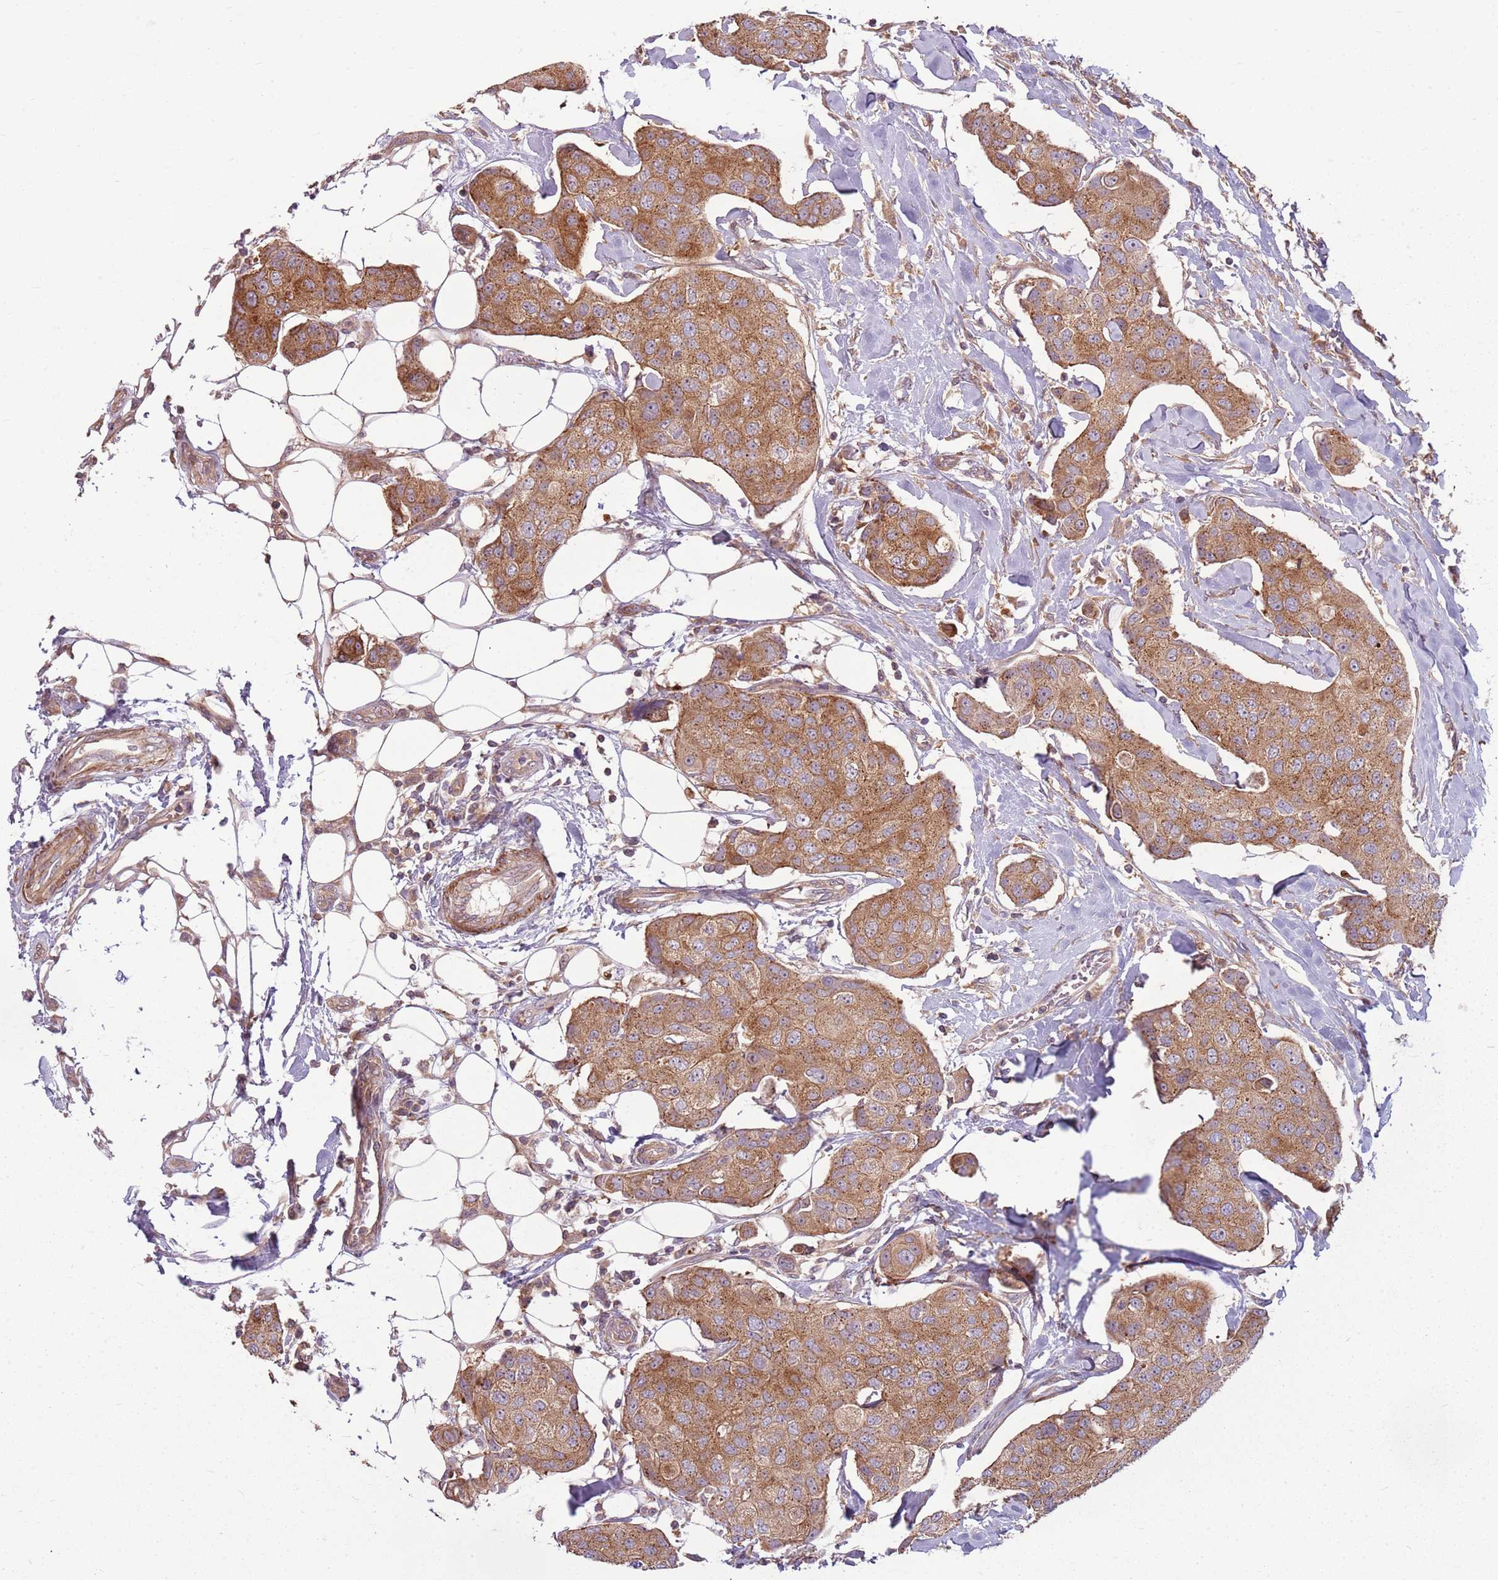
{"staining": {"intensity": "moderate", "quantity": ">75%", "location": "cytoplasmic/membranous"}, "tissue": "breast cancer", "cell_type": "Tumor cells", "image_type": "cancer", "snomed": [{"axis": "morphology", "description": "Duct carcinoma"}, {"axis": "topography", "description": "Breast"}, {"axis": "topography", "description": "Lymph node"}], "caption": "Immunohistochemistry (IHC) of human breast cancer (infiltrating ductal carcinoma) displays medium levels of moderate cytoplasmic/membranous positivity in approximately >75% of tumor cells. The protein of interest is stained brown, and the nuclei are stained in blue (DAB IHC with brightfield microscopy, high magnification).", "gene": "RPL21", "patient": {"sex": "female", "age": 80}}